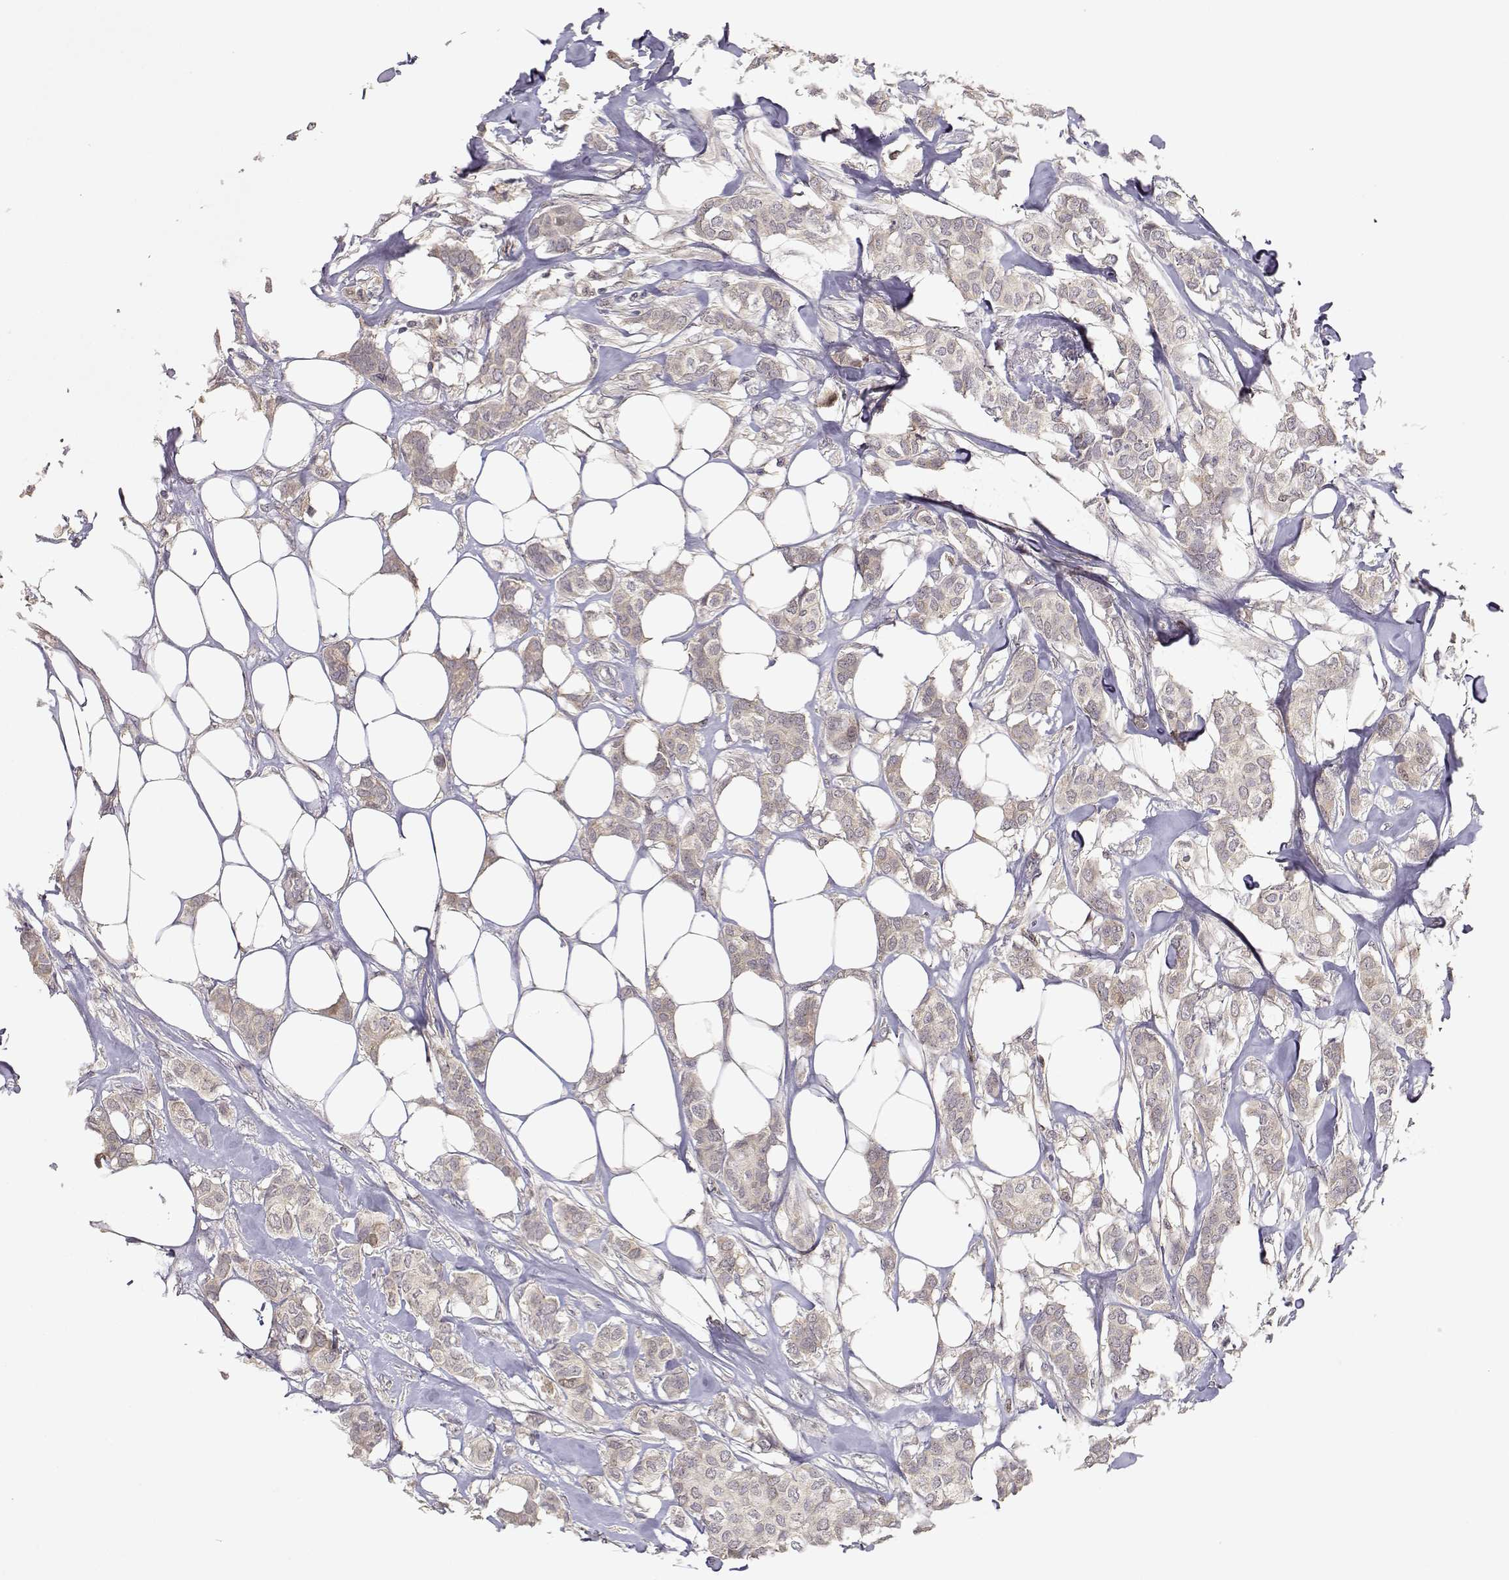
{"staining": {"intensity": "weak", "quantity": ">75%", "location": "cytoplasmic/membranous"}, "tissue": "breast cancer", "cell_type": "Tumor cells", "image_type": "cancer", "snomed": [{"axis": "morphology", "description": "Duct carcinoma"}, {"axis": "topography", "description": "Breast"}], "caption": "Tumor cells display low levels of weak cytoplasmic/membranous expression in about >75% of cells in human breast intraductal carcinoma.", "gene": "RAD51", "patient": {"sex": "female", "age": 62}}